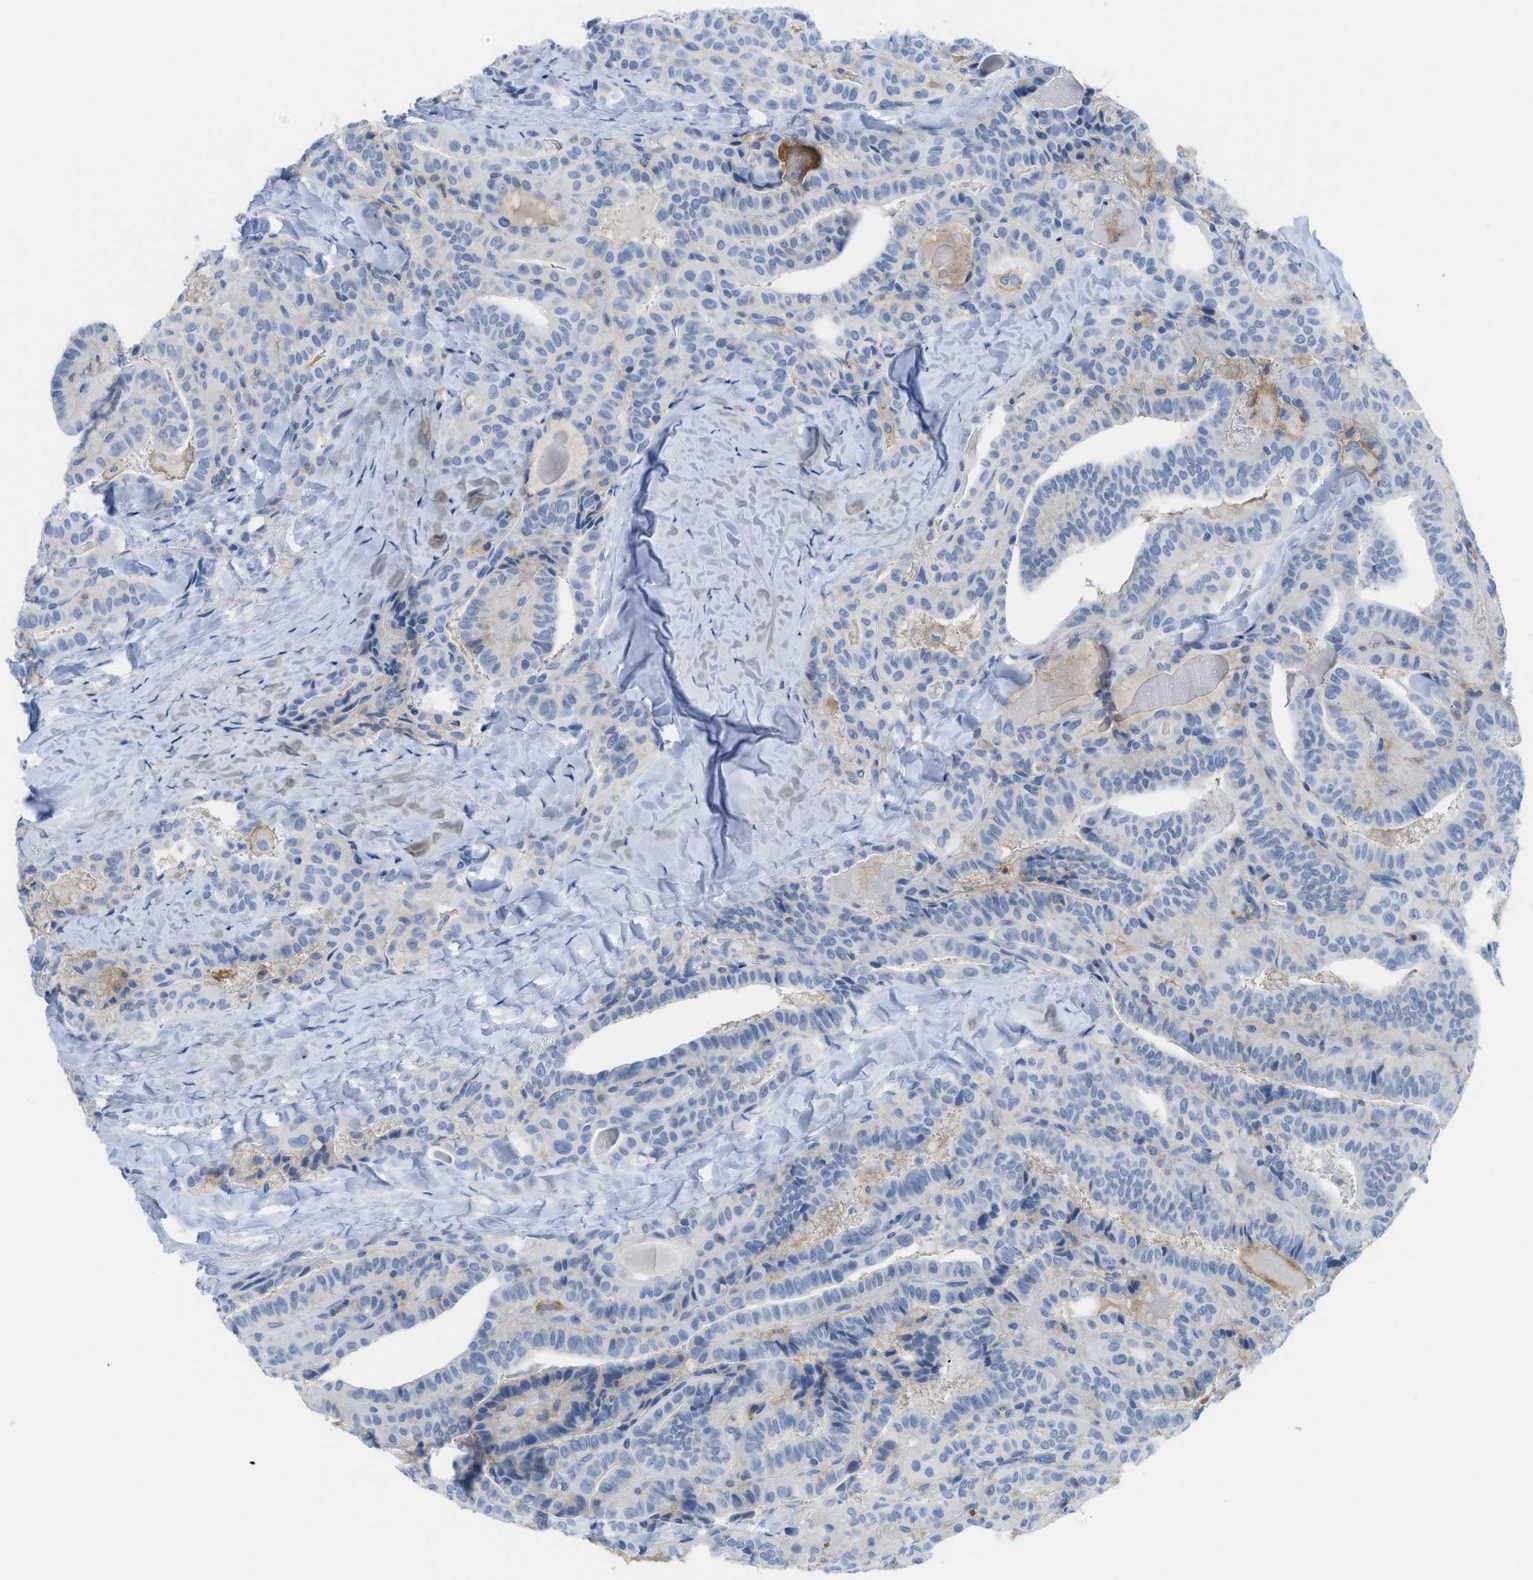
{"staining": {"intensity": "negative", "quantity": "none", "location": "none"}, "tissue": "thyroid cancer", "cell_type": "Tumor cells", "image_type": "cancer", "snomed": [{"axis": "morphology", "description": "Papillary adenocarcinoma, NOS"}, {"axis": "topography", "description": "Thyroid gland"}], "caption": "Thyroid cancer was stained to show a protein in brown. There is no significant positivity in tumor cells.", "gene": "SLC3A2", "patient": {"sex": "male", "age": 77}}